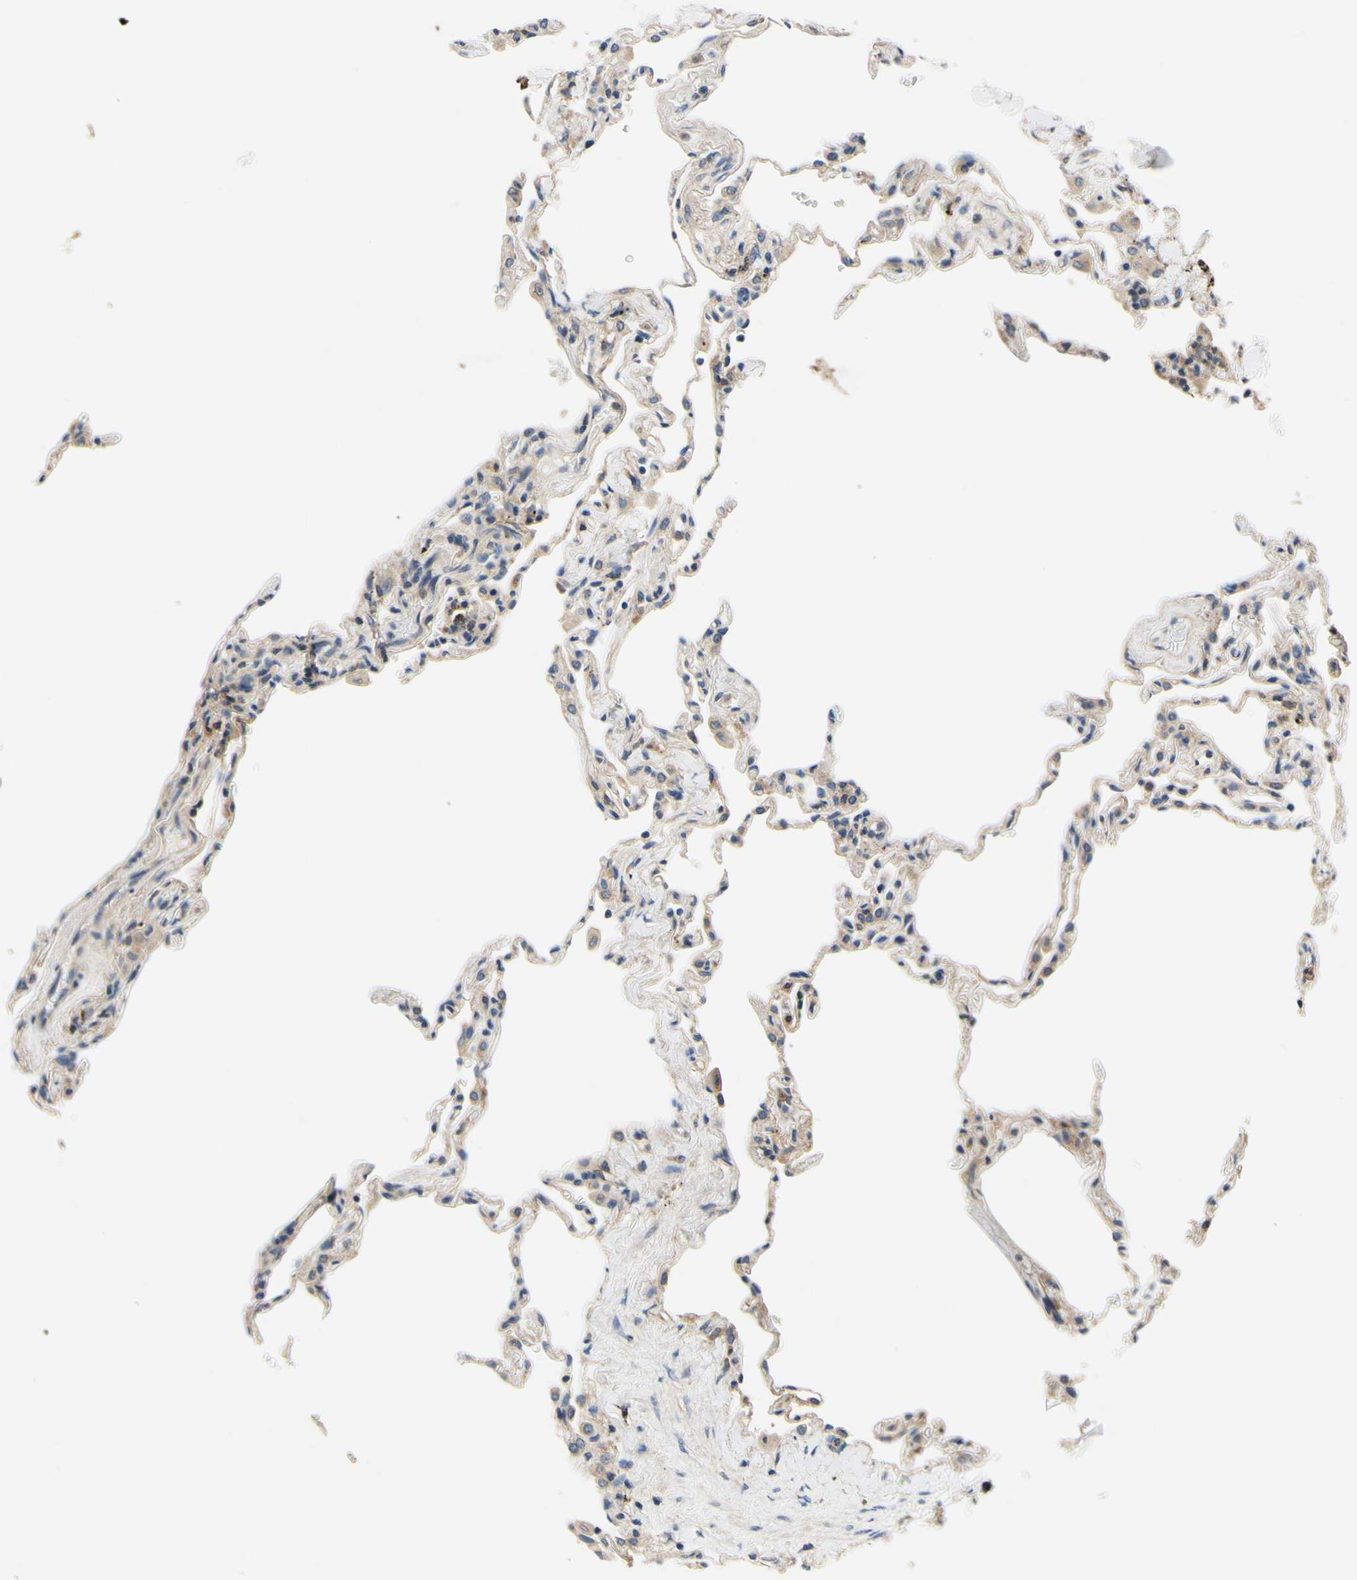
{"staining": {"intensity": "negative", "quantity": "none", "location": "none"}, "tissue": "lung", "cell_type": "Alveolar cells", "image_type": "normal", "snomed": [{"axis": "morphology", "description": "Normal tissue, NOS"}, {"axis": "topography", "description": "Lung"}], "caption": "A micrograph of lung stained for a protein demonstrates no brown staining in alveolar cells.", "gene": "PLA2G4A", "patient": {"sex": "male", "age": 59}}